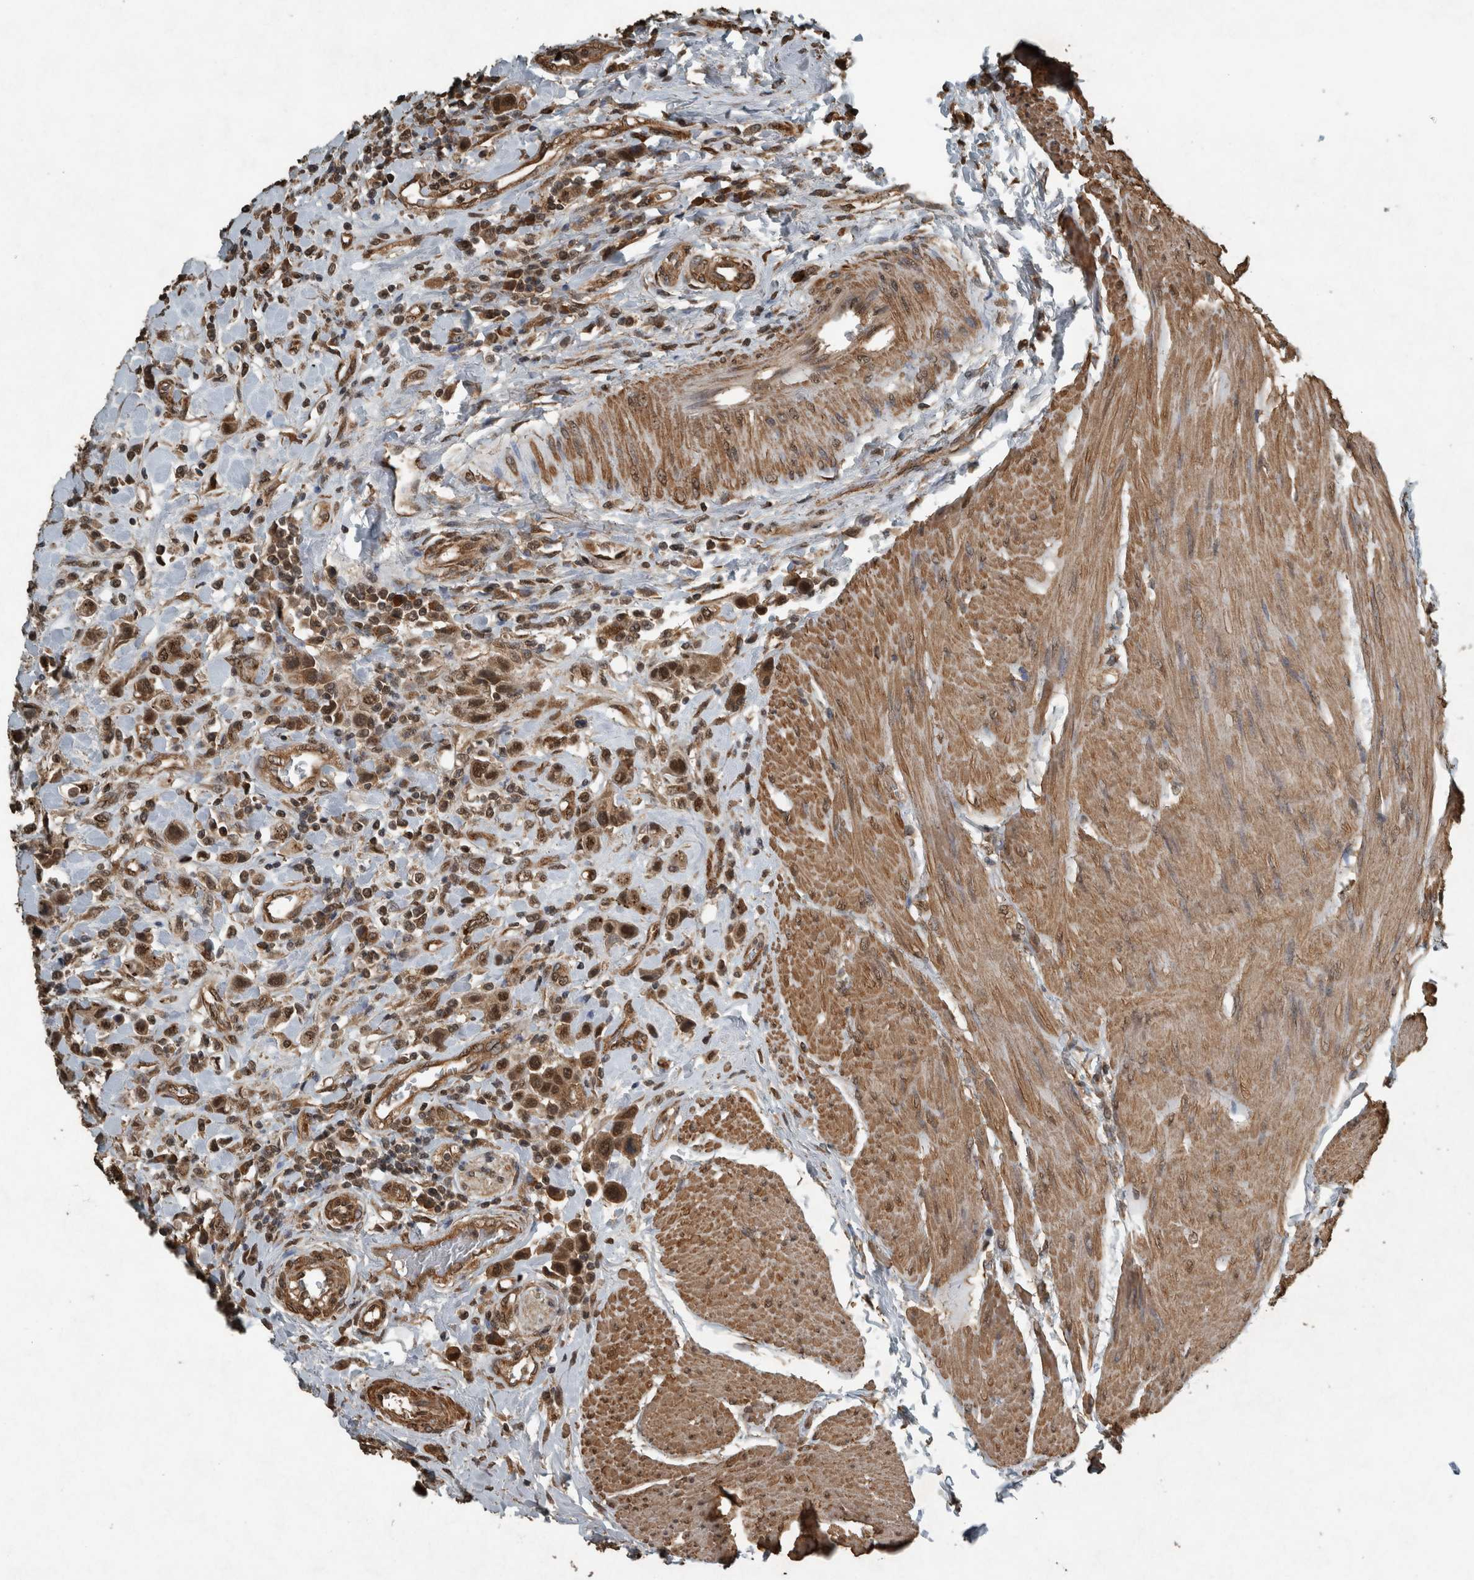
{"staining": {"intensity": "moderate", "quantity": ">75%", "location": "cytoplasmic/membranous,nuclear"}, "tissue": "urothelial cancer", "cell_type": "Tumor cells", "image_type": "cancer", "snomed": [{"axis": "morphology", "description": "Urothelial carcinoma, High grade"}, {"axis": "topography", "description": "Urinary bladder"}], "caption": "High-magnification brightfield microscopy of urothelial carcinoma (high-grade) stained with DAB (brown) and counterstained with hematoxylin (blue). tumor cells exhibit moderate cytoplasmic/membranous and nuclear positivity is present in approximately>75% of cells.", "gene": "ARHGEF12", "patient": {"sex": "male", "age": 50}}